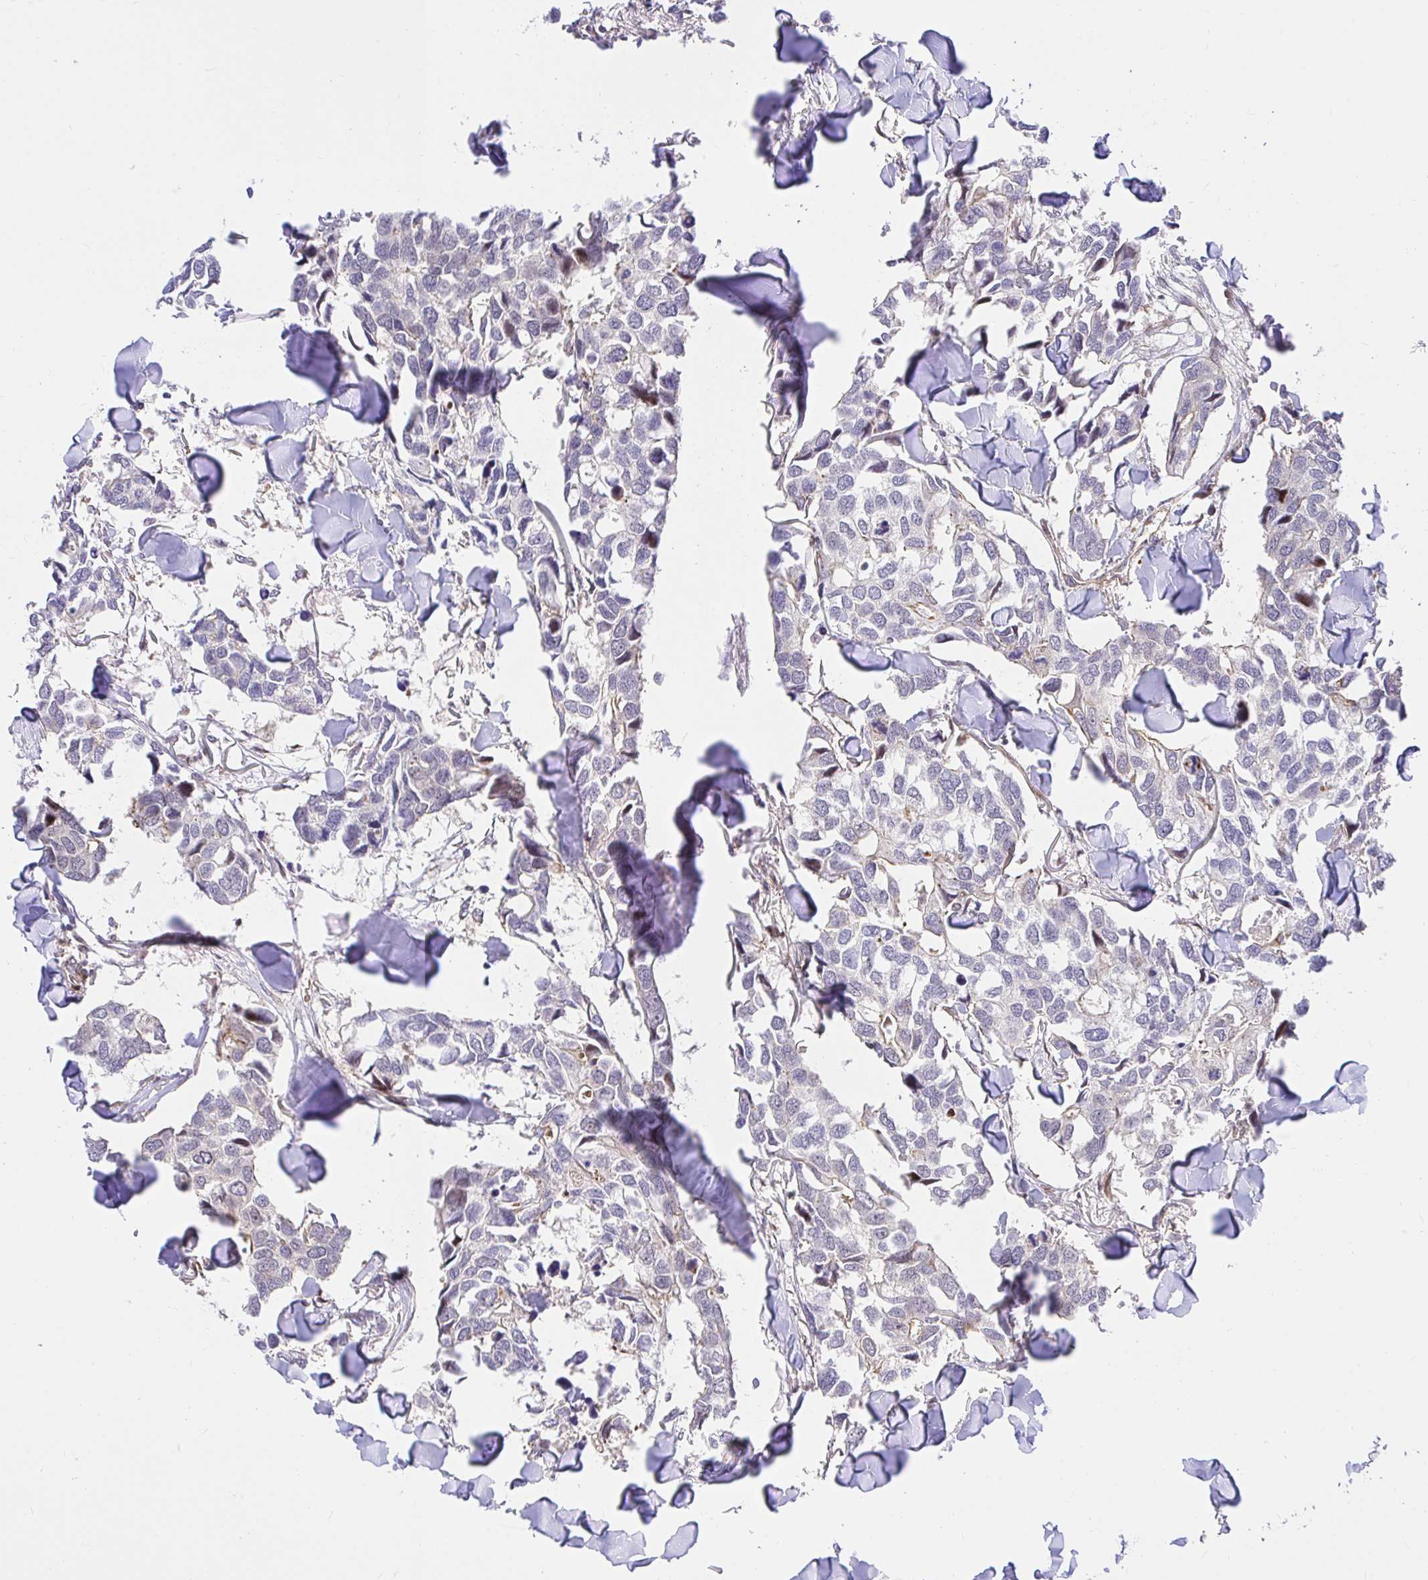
{"staining": {"intensity": "negative", "quantity": "none", "location": "none"}, "tissue": "breast cancer", "cell_type": "Tumor cells", "image_type": "cancer", "snomed": [{"axis": "morphology", "description": "Duct carcinoma"}, {"axis": "topography", "description": "Breast"}], "caption": "Image shows no protein positivity in tumor cells of breast cancer tissue.", "gene": "TRIM55", "patient": {"sex": "female", "age": 83}}